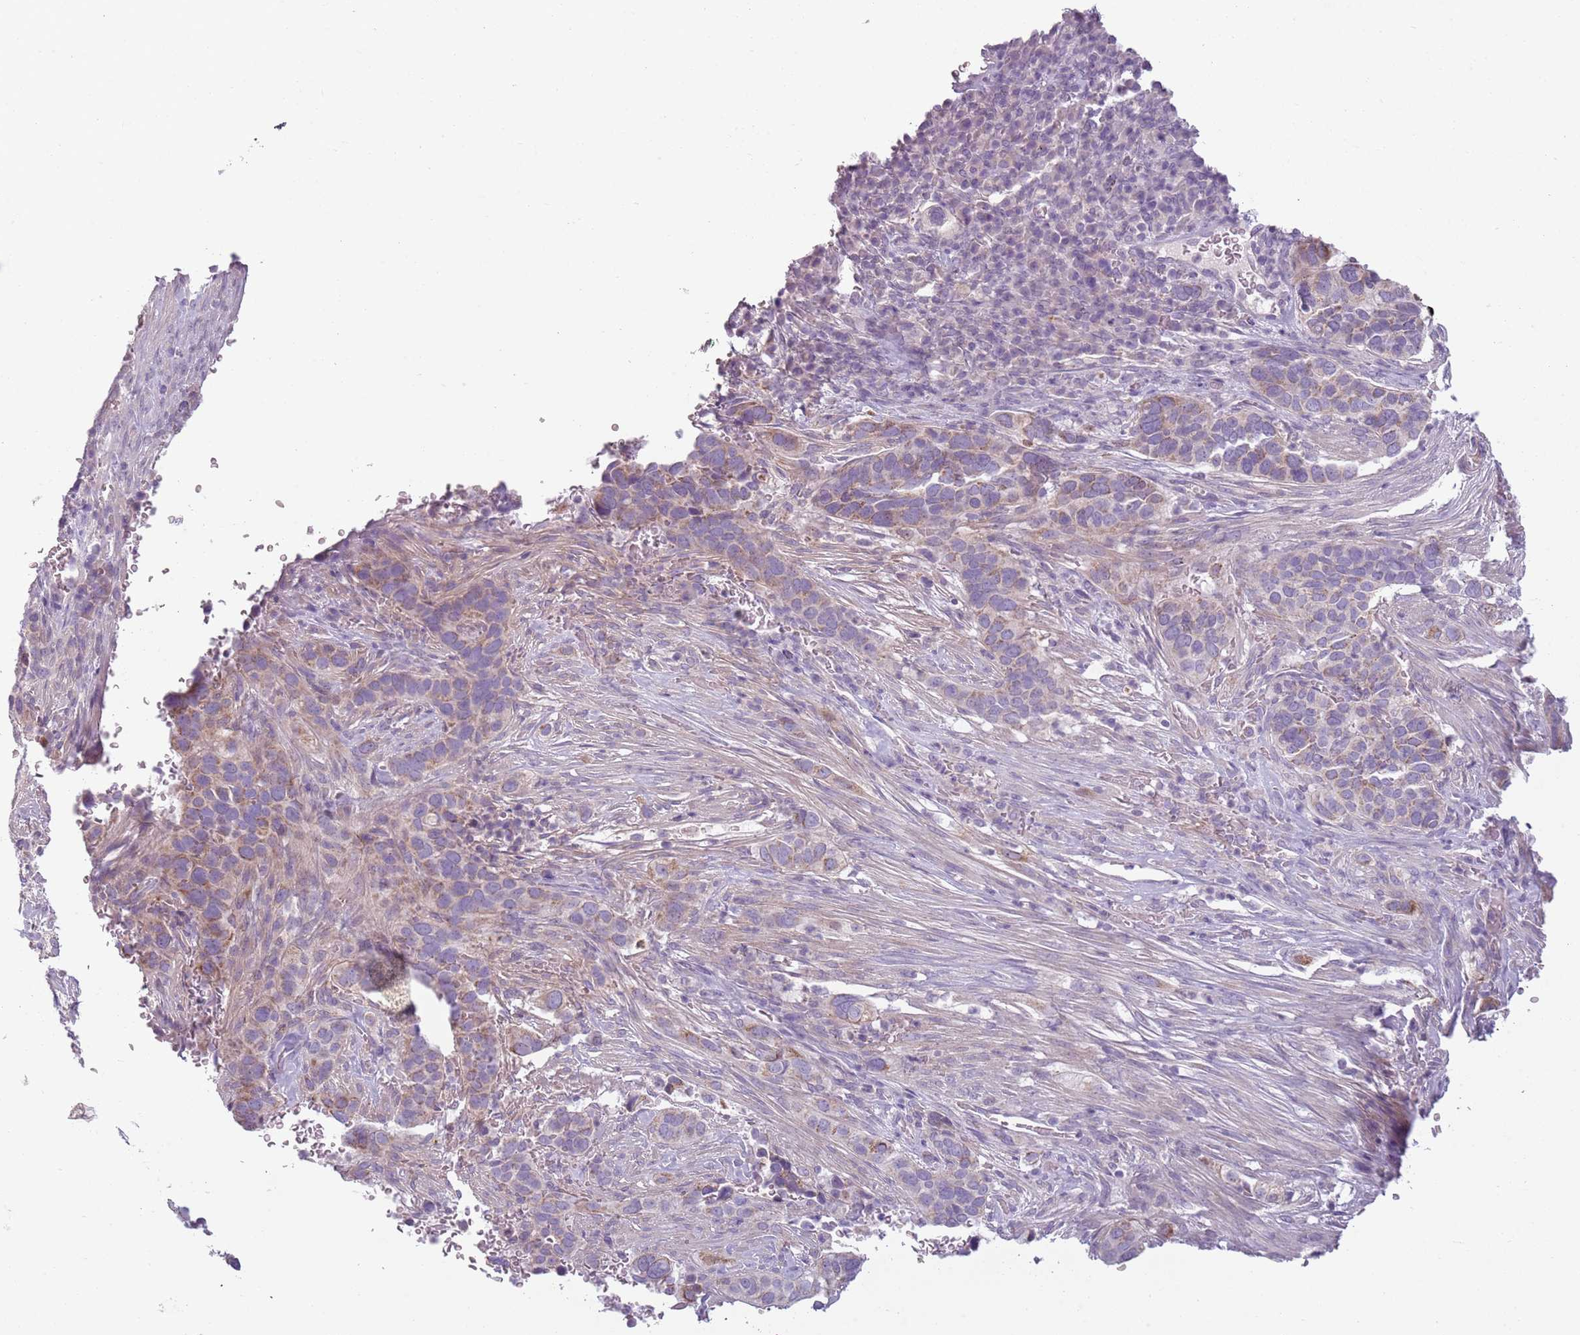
{"staining": {"intensity": "weak", "quantity": "25%-75%", "location": "cytoplasmic/membranous"}, "tissue": "cervical cancer", "cell_type": "Tumor cells", "image_type": "cancer", "snomed": [{"axis": "morphology", "description": "Squamous cell carcinoma, NOS"}, {"axis": "topography", "description": "Cervix"}], "caption": "Squamous cell carcinoma (cervical) stained with a brown dye reveals weak cytoplasmic/membranous positive staining in approximately 25%-75% of tumor cells.", "gene": "MEGF8", "patient": {"sex": "female", "age": 38}}